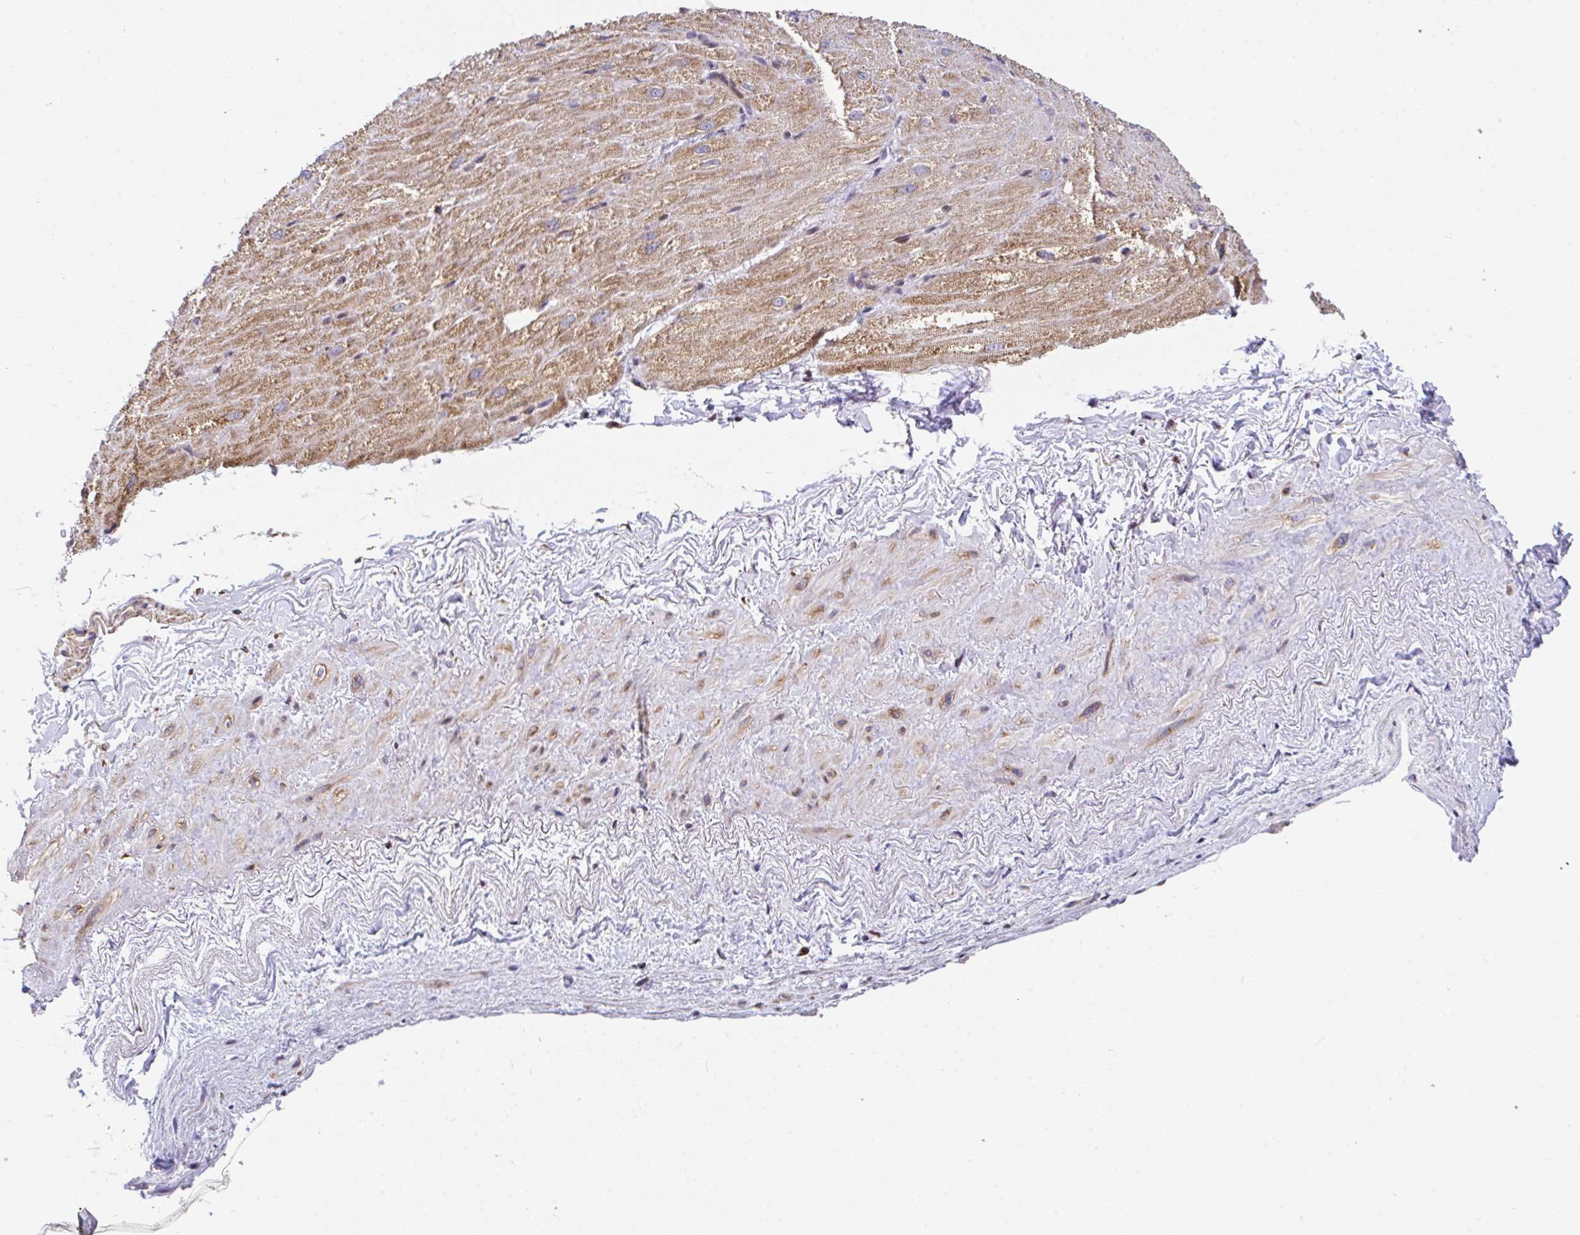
{"staining": {"intensity": "moderate", "quantity": ">75%", "location": "cytoplasmic/membranous"}, "tissue": "heart muscle", "cell_type": "Cardiomyocytes", "image_type": "normal", "snomed": [{"axis": "morphology", "description": "Normal tissue, NOS"}, {"axis": "topography", "description": "Heart"}], "caption": "Moderate cytoplasmic/membranous staining is present in about >75% of cardiomyocytes in unremarkable heart muscle. (Brightfield microscopy of DAB IHC at high magnification).", "gene": "FIGNL1", "patient": {"sex": "male", "age": 62}}